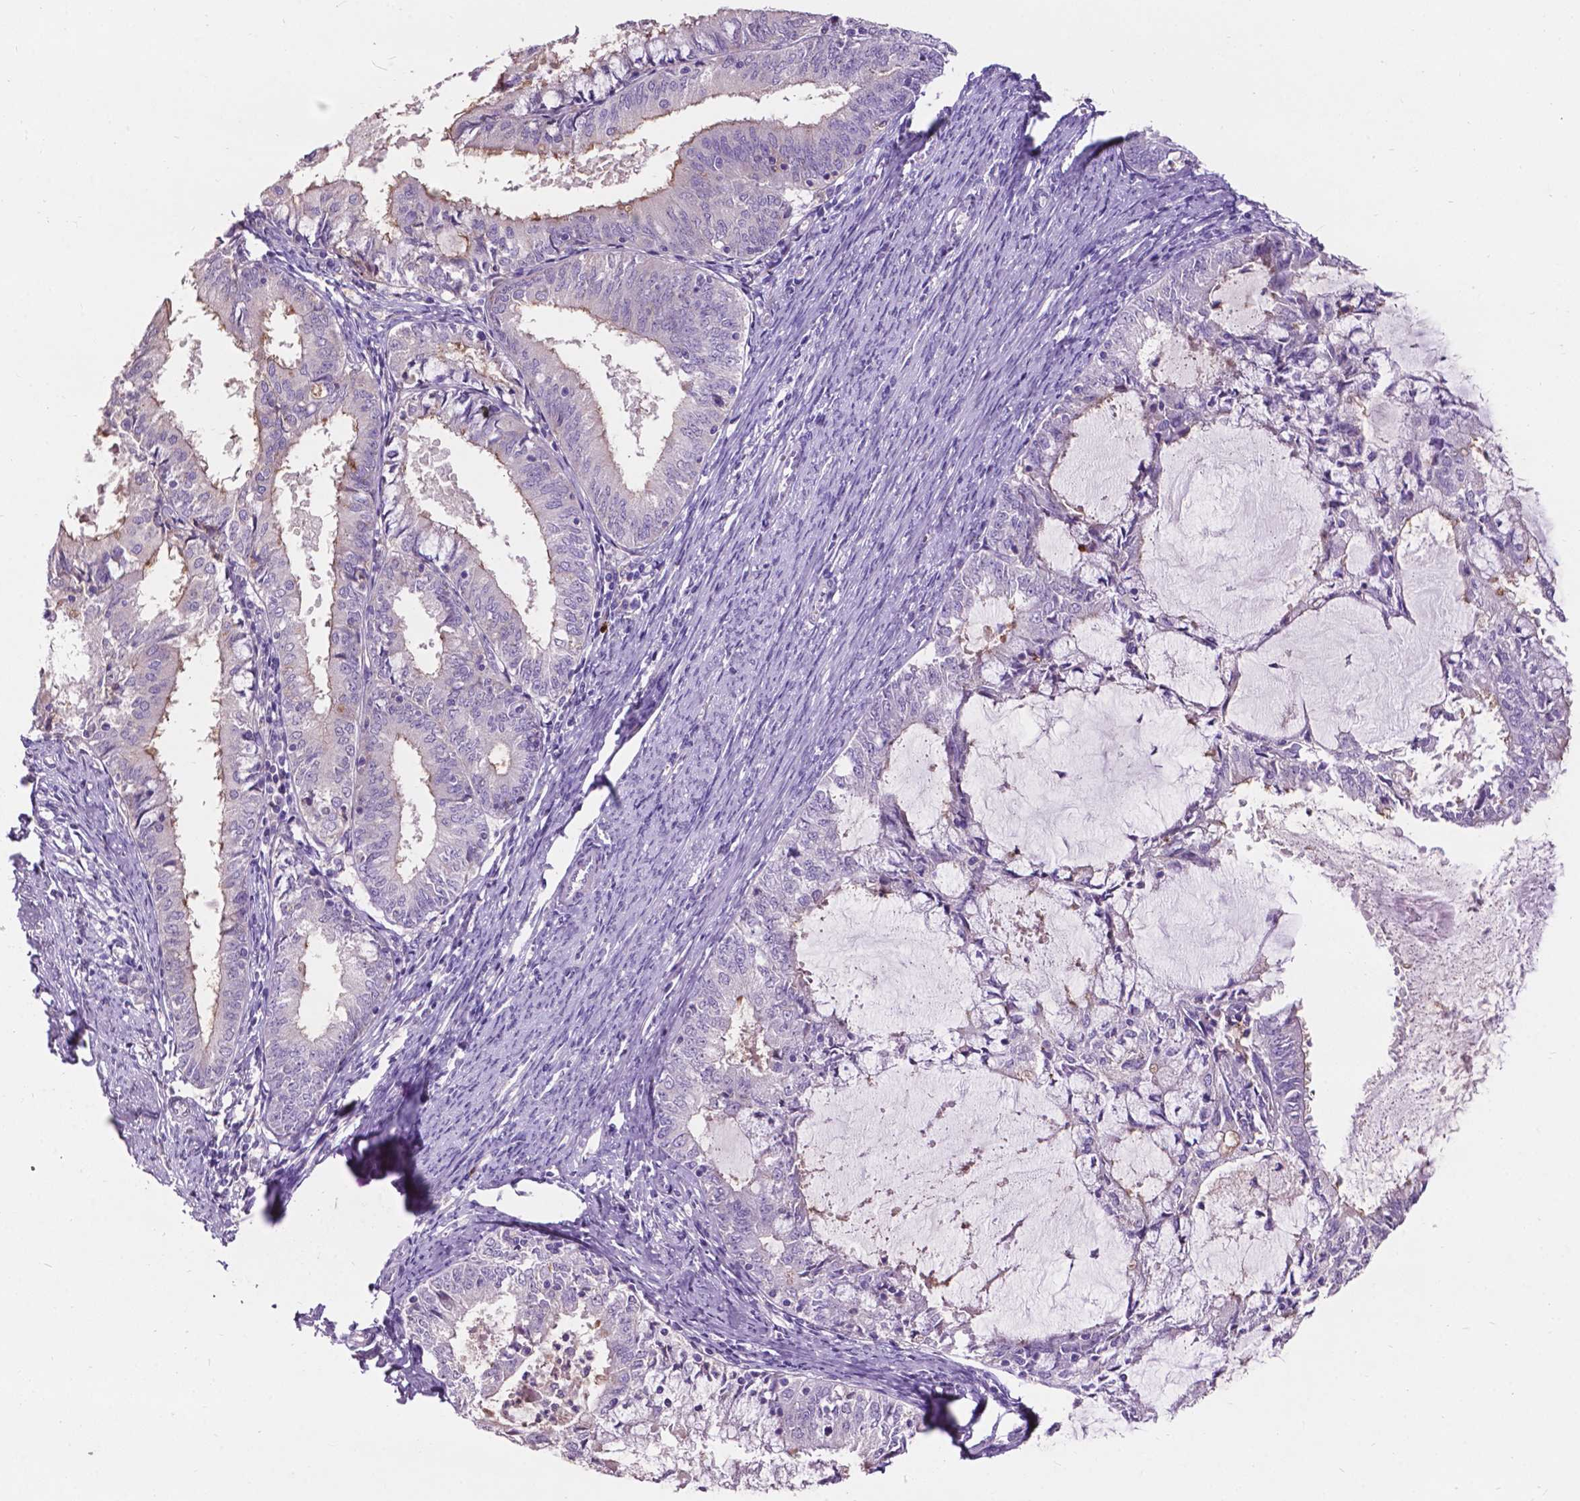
{"staining": {"intensity": "negative", "quantity": "none", "location": "none"}, "tissue": "endometrial cancer", "cell_type": "Tumor cells", "image_type": "cancer", "snomed": [{"axis": "morphology", "description": "Adenocarcinoma, NOS"}, {"axis": "topography", "description": "Endometrium"}], "caption": "Endometrial adenocarcinoma stained for a protein using IHC displays no positivity tumor cells.", "gene": "PLSCR1", "patient": {"sex": "female", "age": 57}}